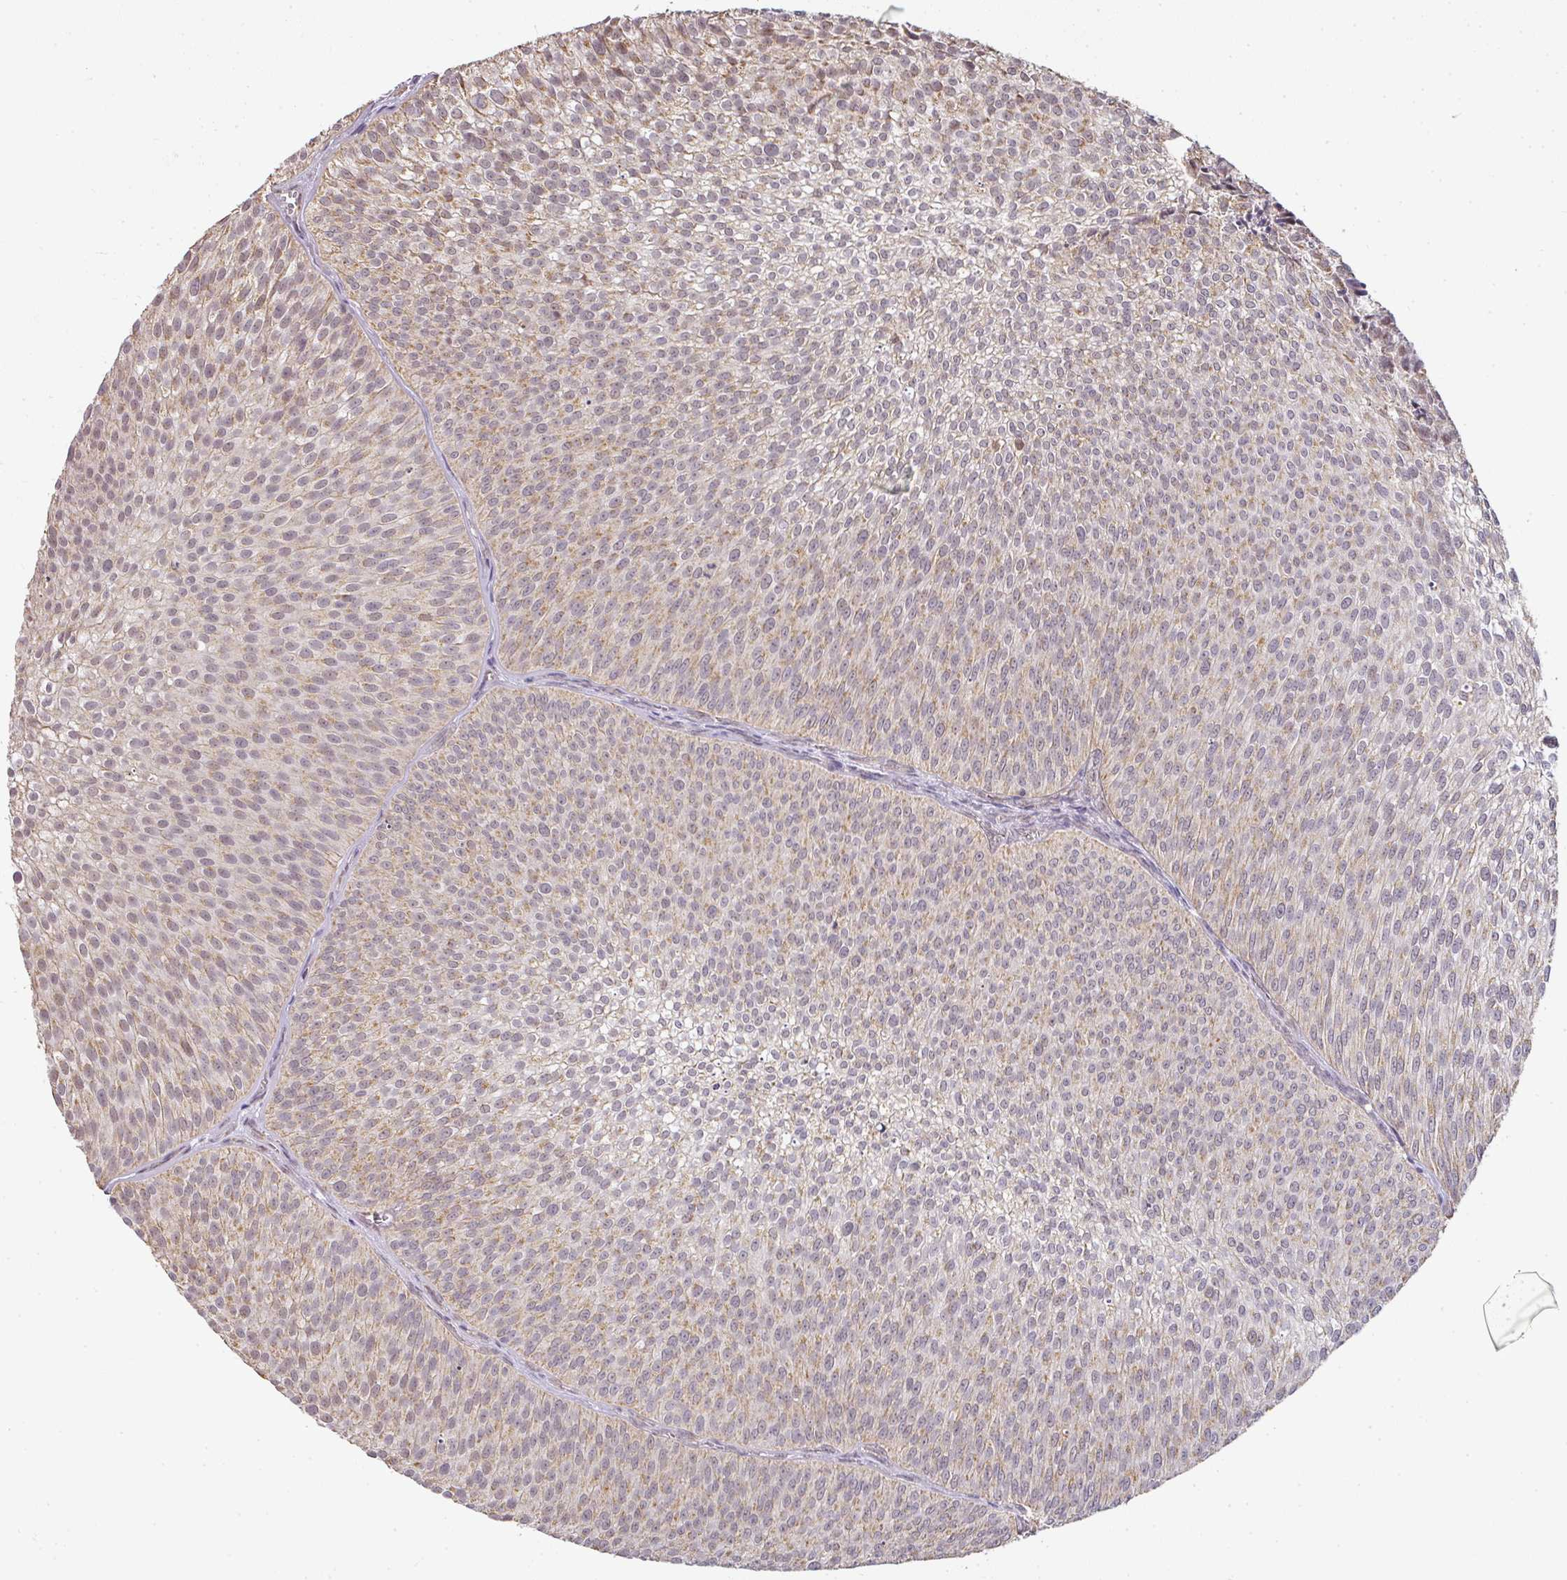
{"staining": {"intensity": "moderate", "quantity": "25%-75%", "location": "cytoplasmic/membranous"}, "tissue": "urothelial cancer", "cell_type": "Tumor cells", "image_type": "cancer", "snomed": [{"axis": "morphology", "description": "Urothelial carcinoma, Low grade"}, {"axis": "topography", "description": "Urinary bladder"}], "caption": "Low-grade urothelial carcinoma stained for a protein (brown) shows moderate cytoplasmic/membranous positive expression in about 25%-75% of tumor cells.", "gene": "MYOM2", "patient": {"sex": "male", "age": 91}}